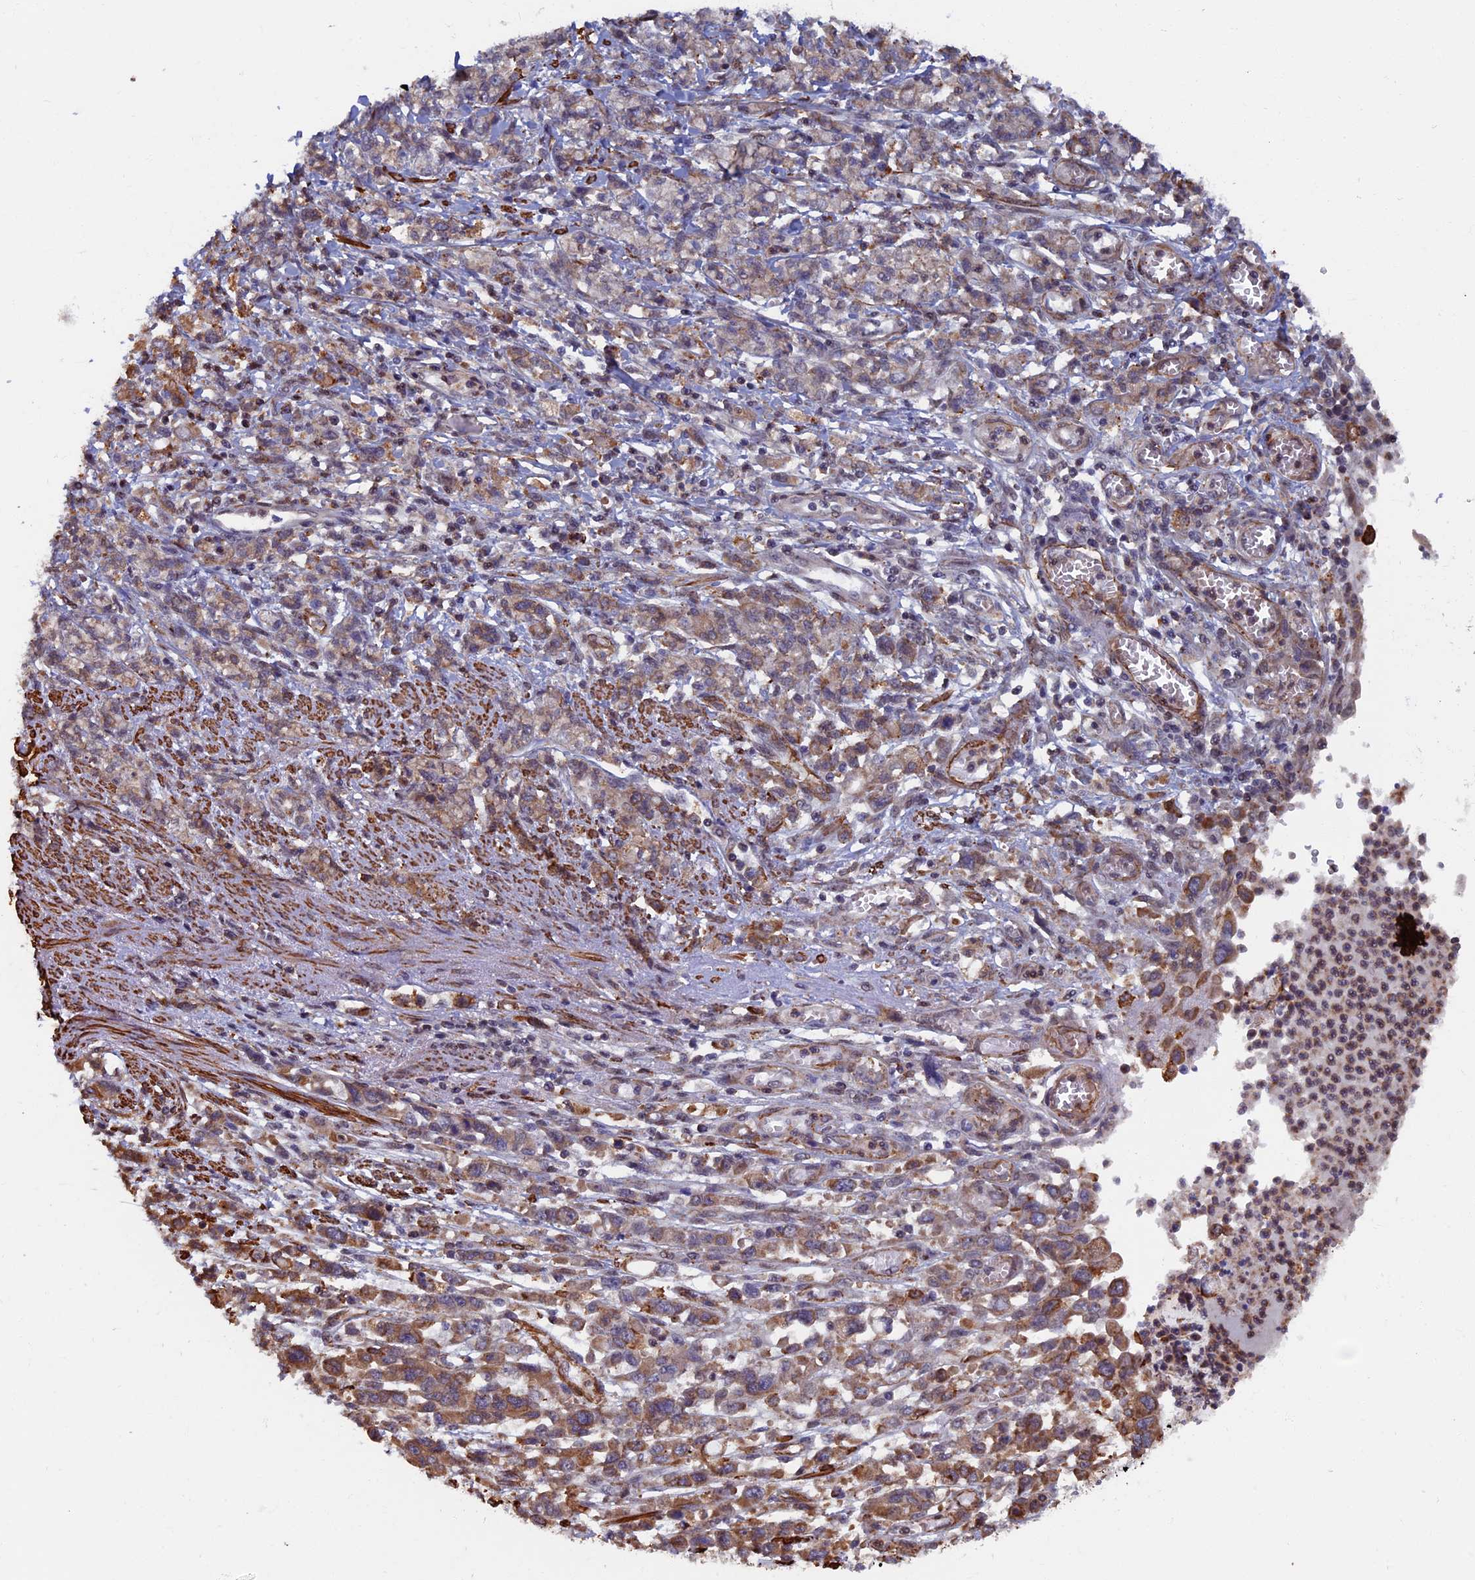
{"staining": {"intensity": "moderate", "quantity": "<25%", "location": "cytoplasmic/membranous"}, "tissue": "stomach cancer", "cell_type": "Tumor cells", "image_type": "cancer", "snomed": [{"axis": "morphology", "description": "Adenocarcinoma, NOS"}, {"axis": "topography", "description": "Stomach"}], "caption": "Approximately <25% of tumor cells in stomach cancer (adenocarcinoma) reveal moderate cytoplasmic/membranous protein staining as visualized by brown immunohistochemical staining.", "gene": "CTDP1", "patient": {"sex": "female", "age": 76}}